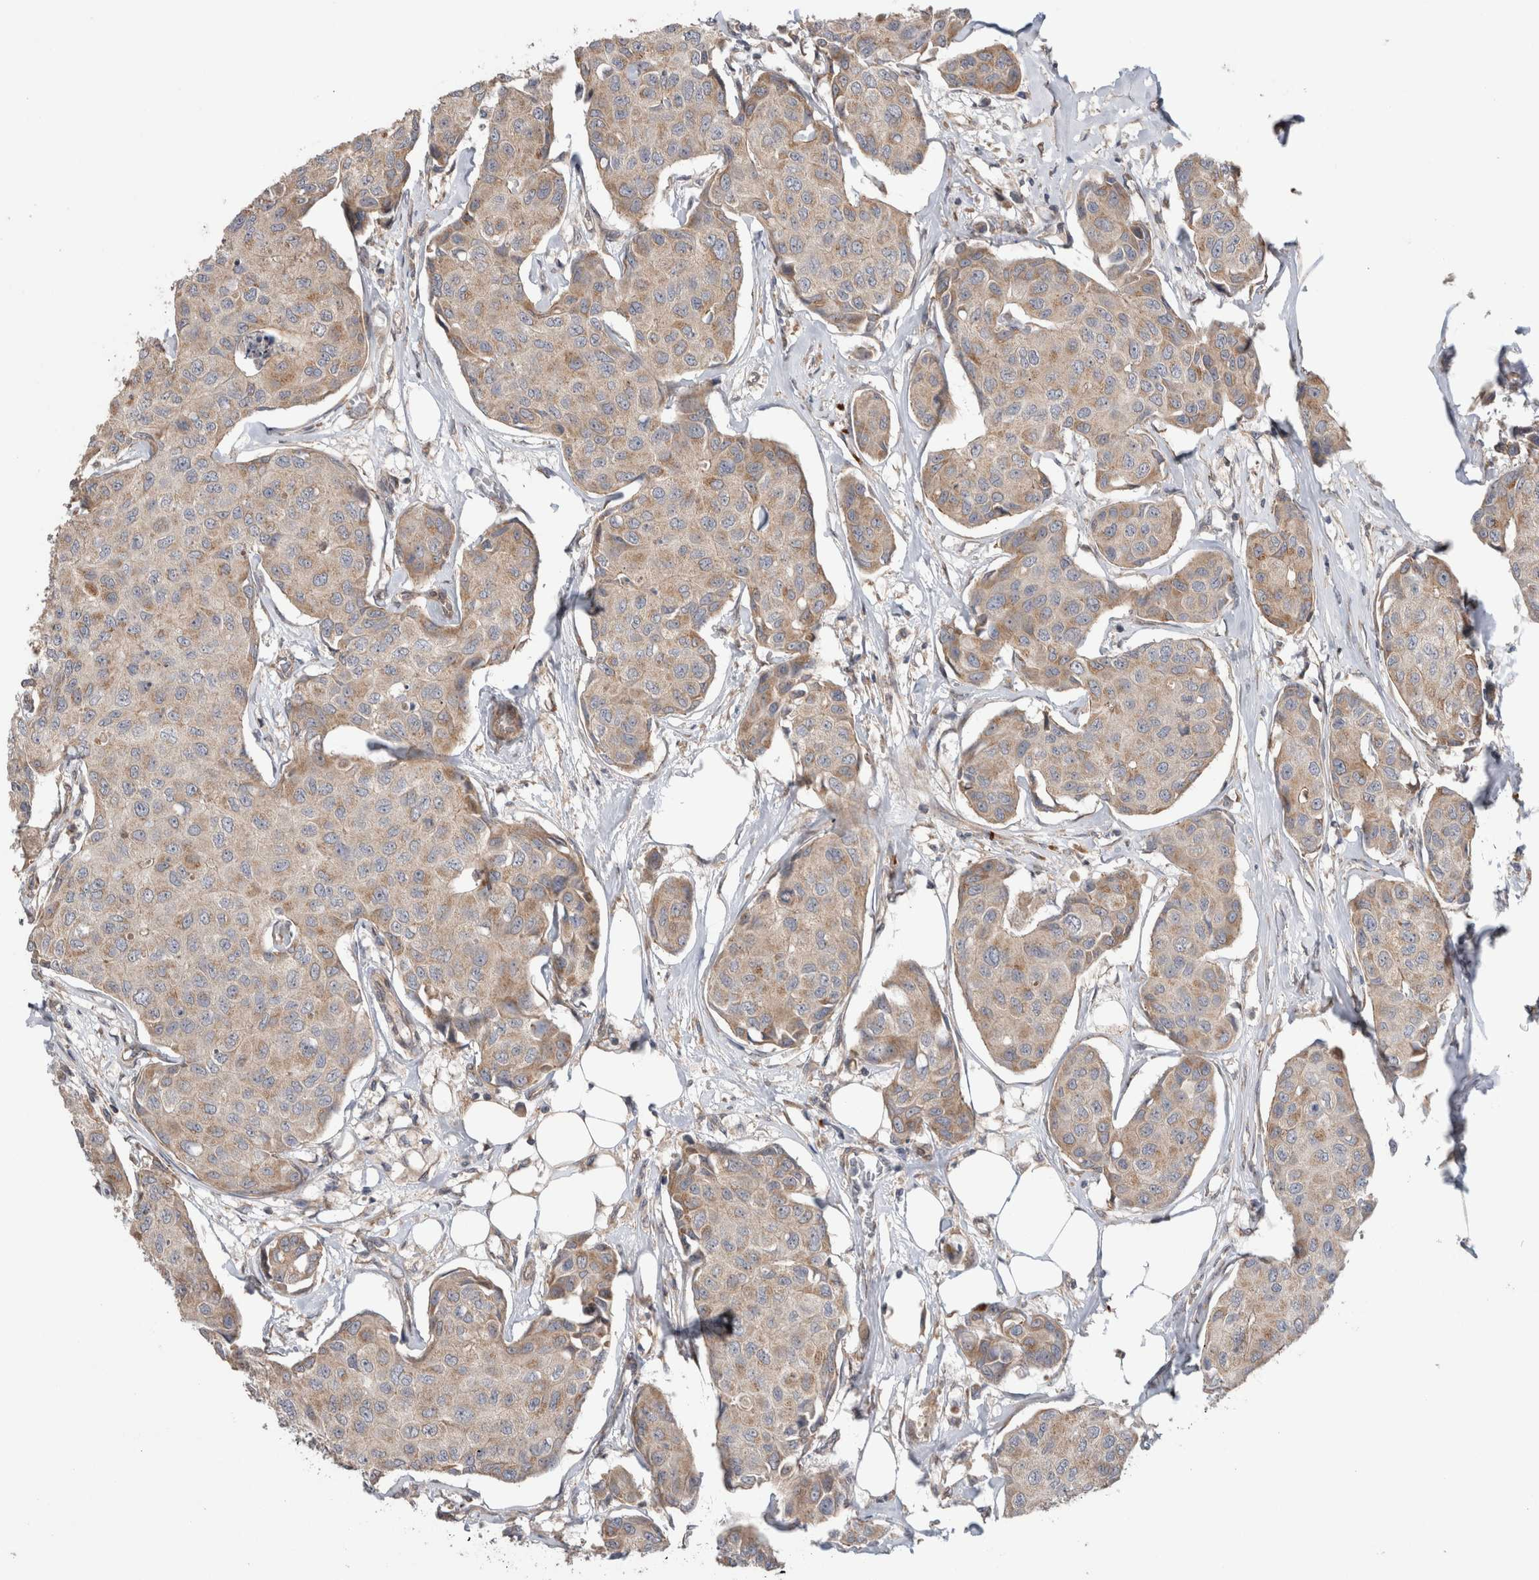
{"staining": {"intensity": "moderate", "quantity": "<25%", "location": "cytoplasmic/membranous"}, "tissue": "breast cancer", "cell_type": "Tumor cells", "image_type": "cancer", "snomed": [{"axis": "morphology", "description": "Duct carcinoma"}, {"axis": "topography", "description": "Breast"}], "caption": "High-magnification brightfield microscopy of breast intraductal carcinoma stained with DAB (brown) and counterstained with hematoxylin (blue). tumor cells exhibit moderate cytoplasmic/membranous positivity is present in approximately<25% of cells. The staining was performed using DAB to visualize the protein expression in brown, while the nuclei were stained in blue with hematoxylin (Magnification: 20x).", "gene": "TRIM5", "patient": {"sex": "female", "age": 80}}